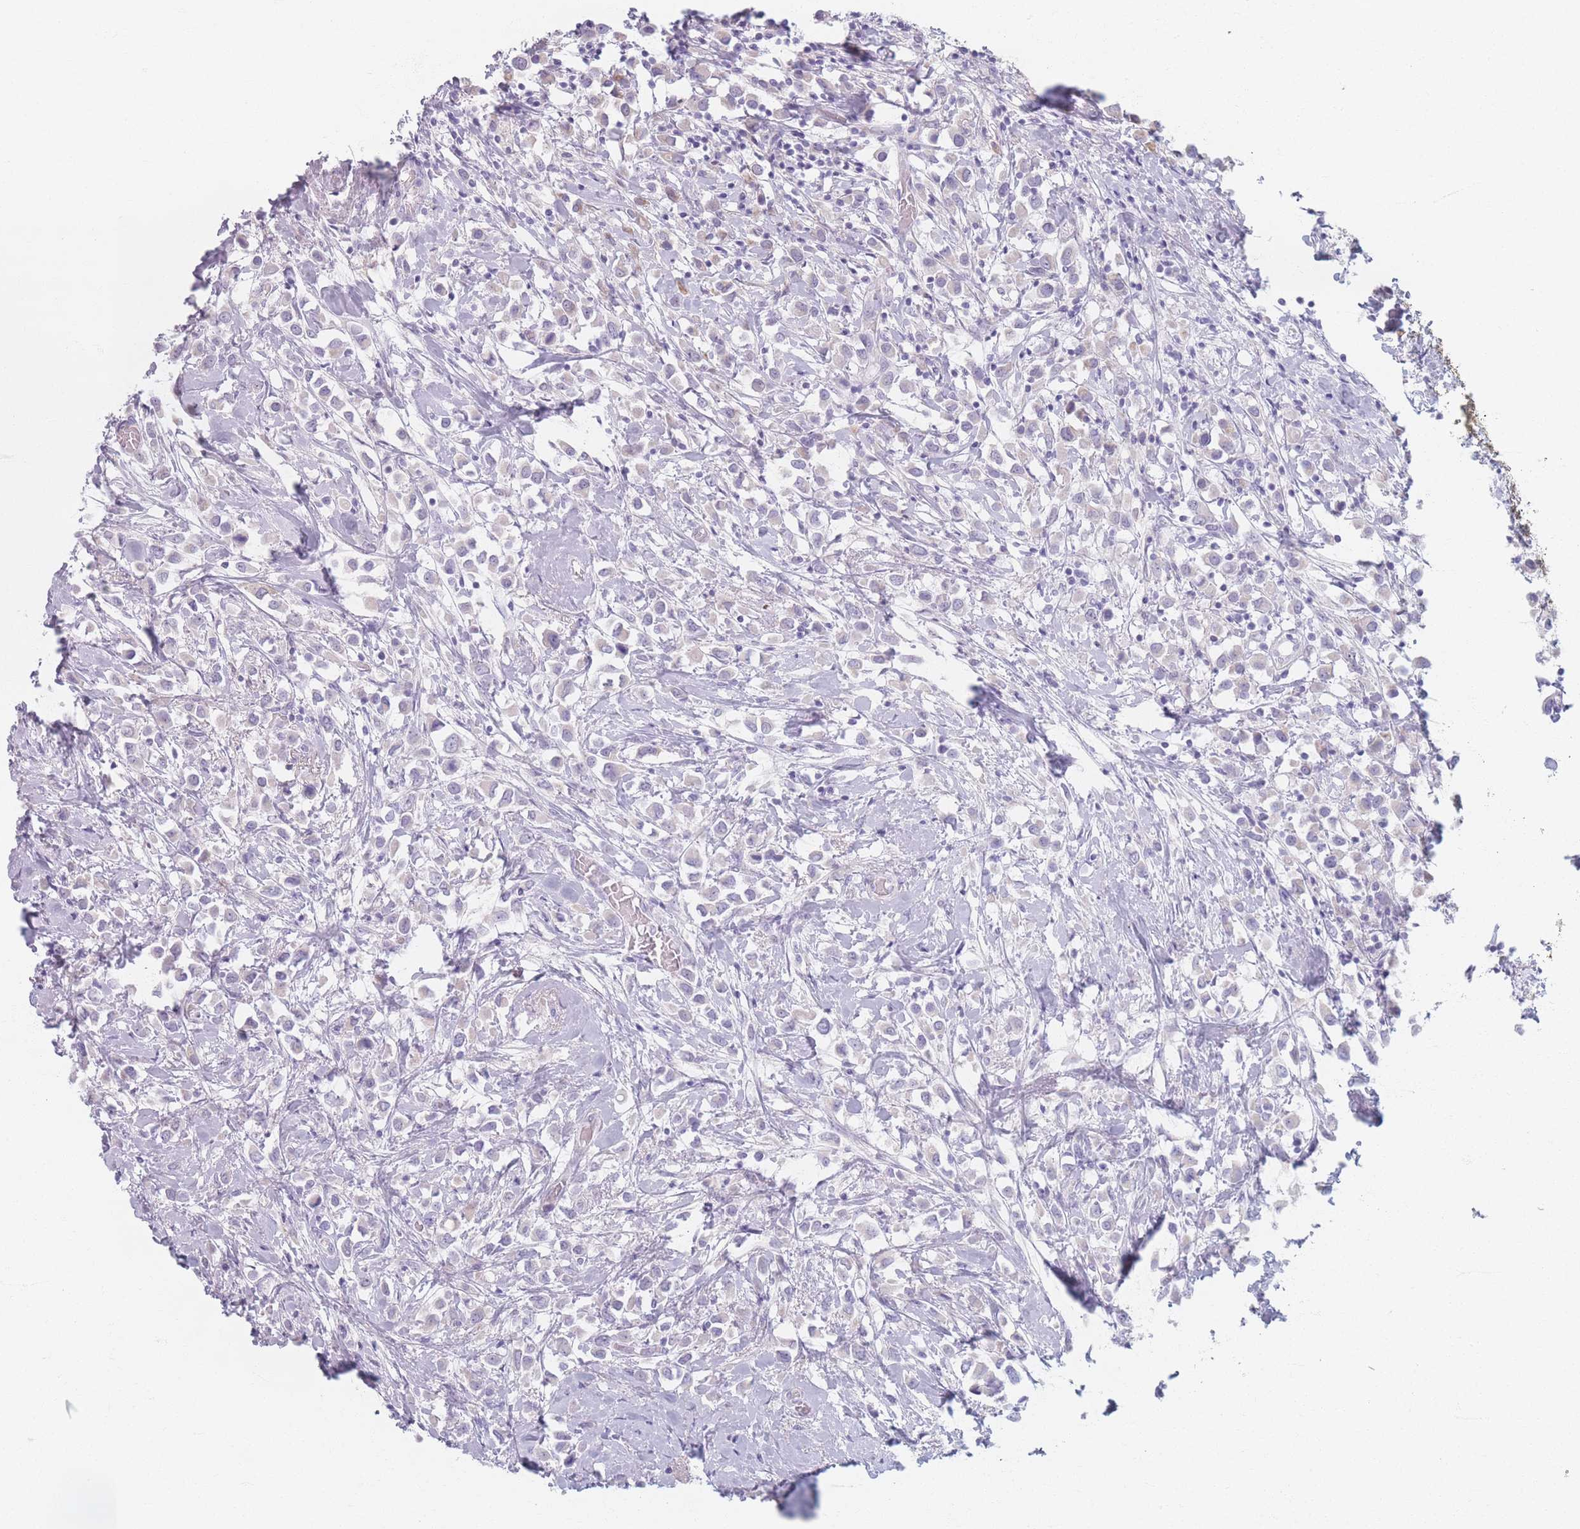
{"staining": {"intensity": "negative", "quantity": "none", "location": "none"}, "tissue": "breast cancer", "cell_type": "Tumor cells", "image_type": "cancer", "snomed": [{"axis": "morphology", "description": "Duct carcinoma"}, {"axis": "topography", "description": "Breast"}], "caption": "This is an immunohistochemistry (IHC) histopathology image of breast cancer (invasive ductal carcinoma). There is no staining in tumor cells.", "gene": "PIGM", "patient": {"sex": "female", "age": 61}}